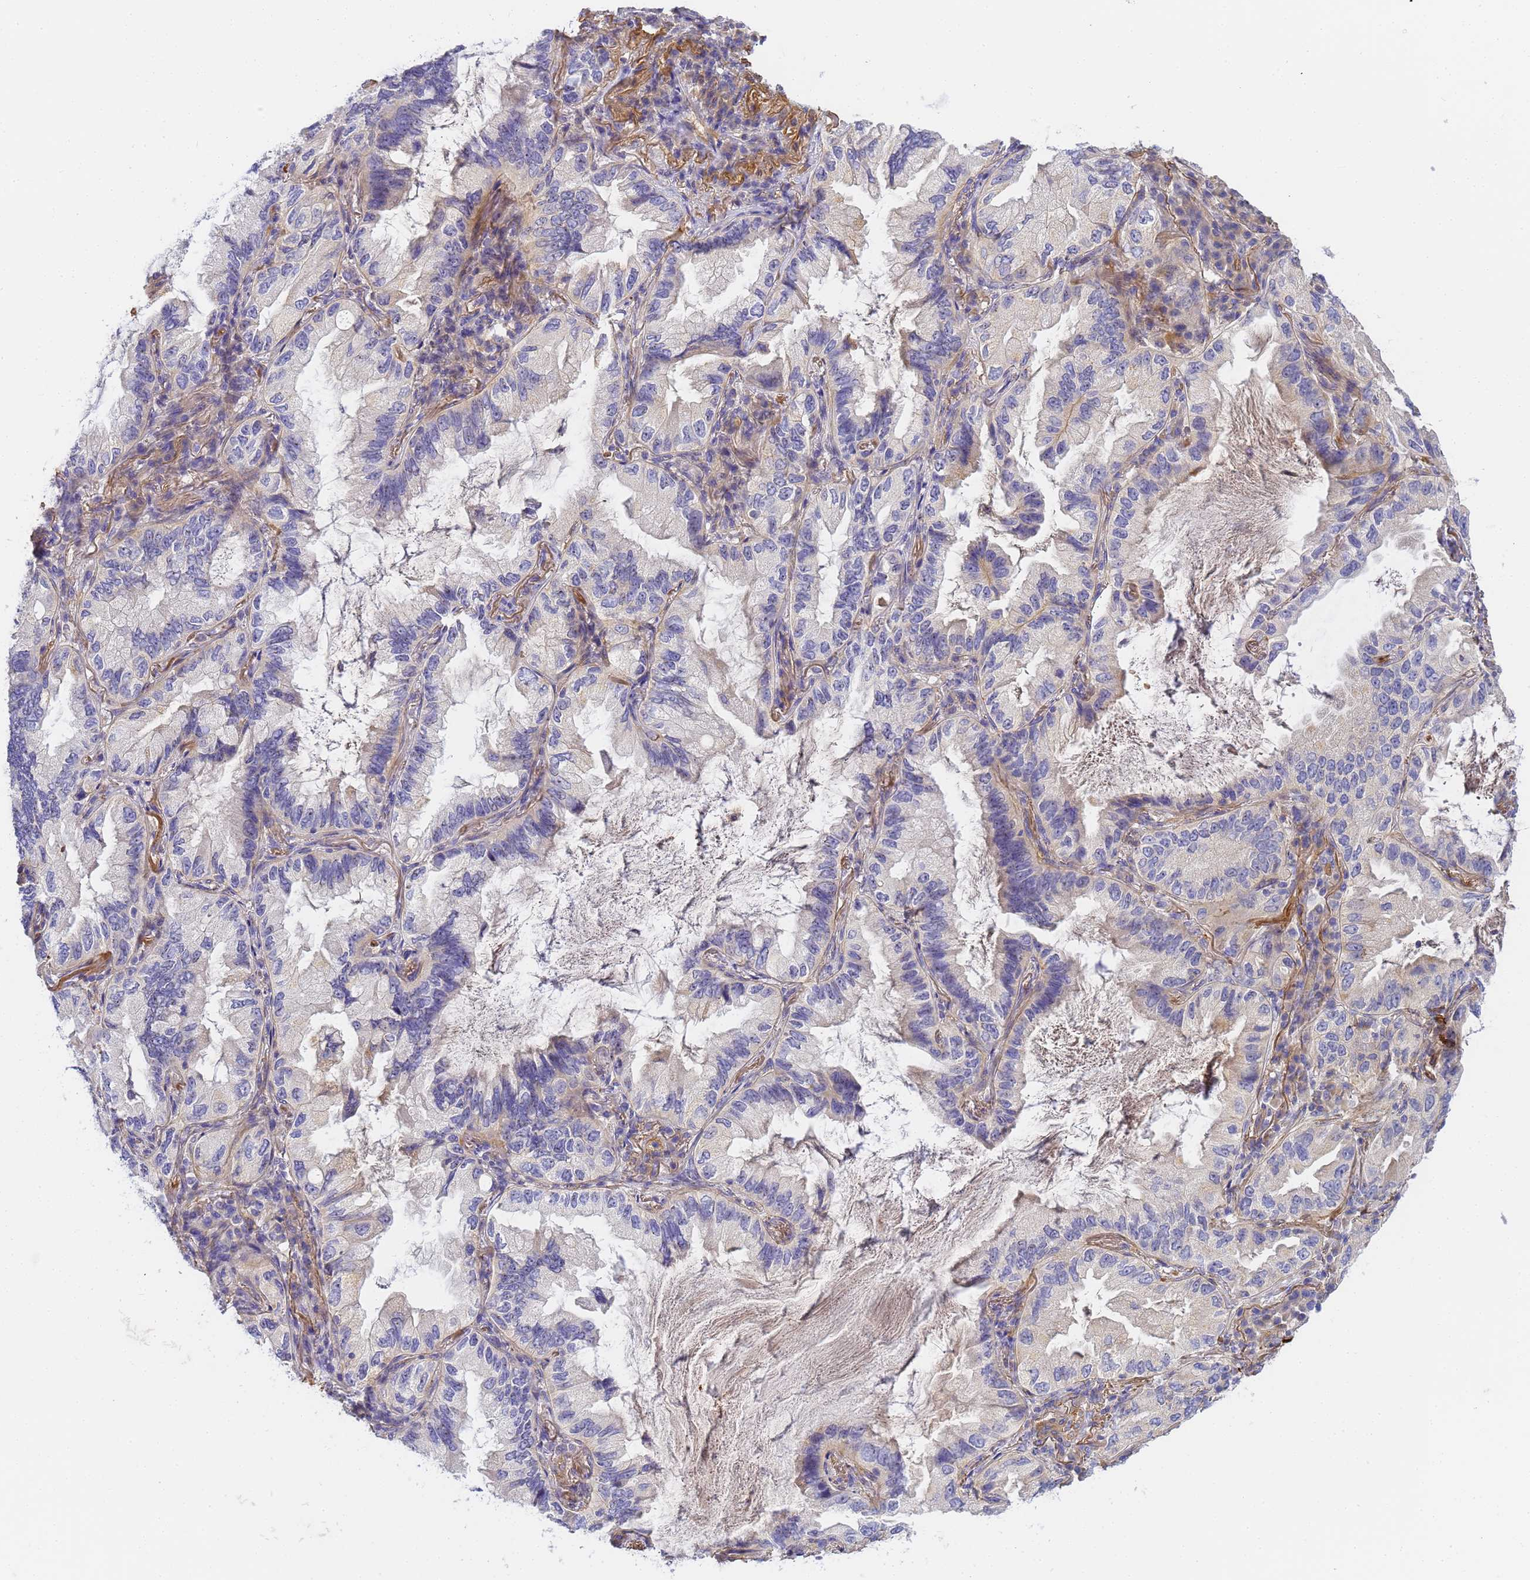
{"staining": {"intensity": "negative", "quantity": "none", "location": "none"}, "tissue": "lung cancer", "cell_type": "Tumor cells", "image_type": "cancer", "snomed": [{"axis": "morphology", "description": "Adenocarcinoma, NOS"}, {"axis": "topography", "description": "Lung"}], "caption": "A photomicrograph of adenocarcinoma (lung) stained for a protein demonstrates no brown staining in tumor cells. (Brightfield microscopy of DAB IHC at high magnification).", "gene": "MYL12A", "patient": {"sex": "female", "age": 69}}